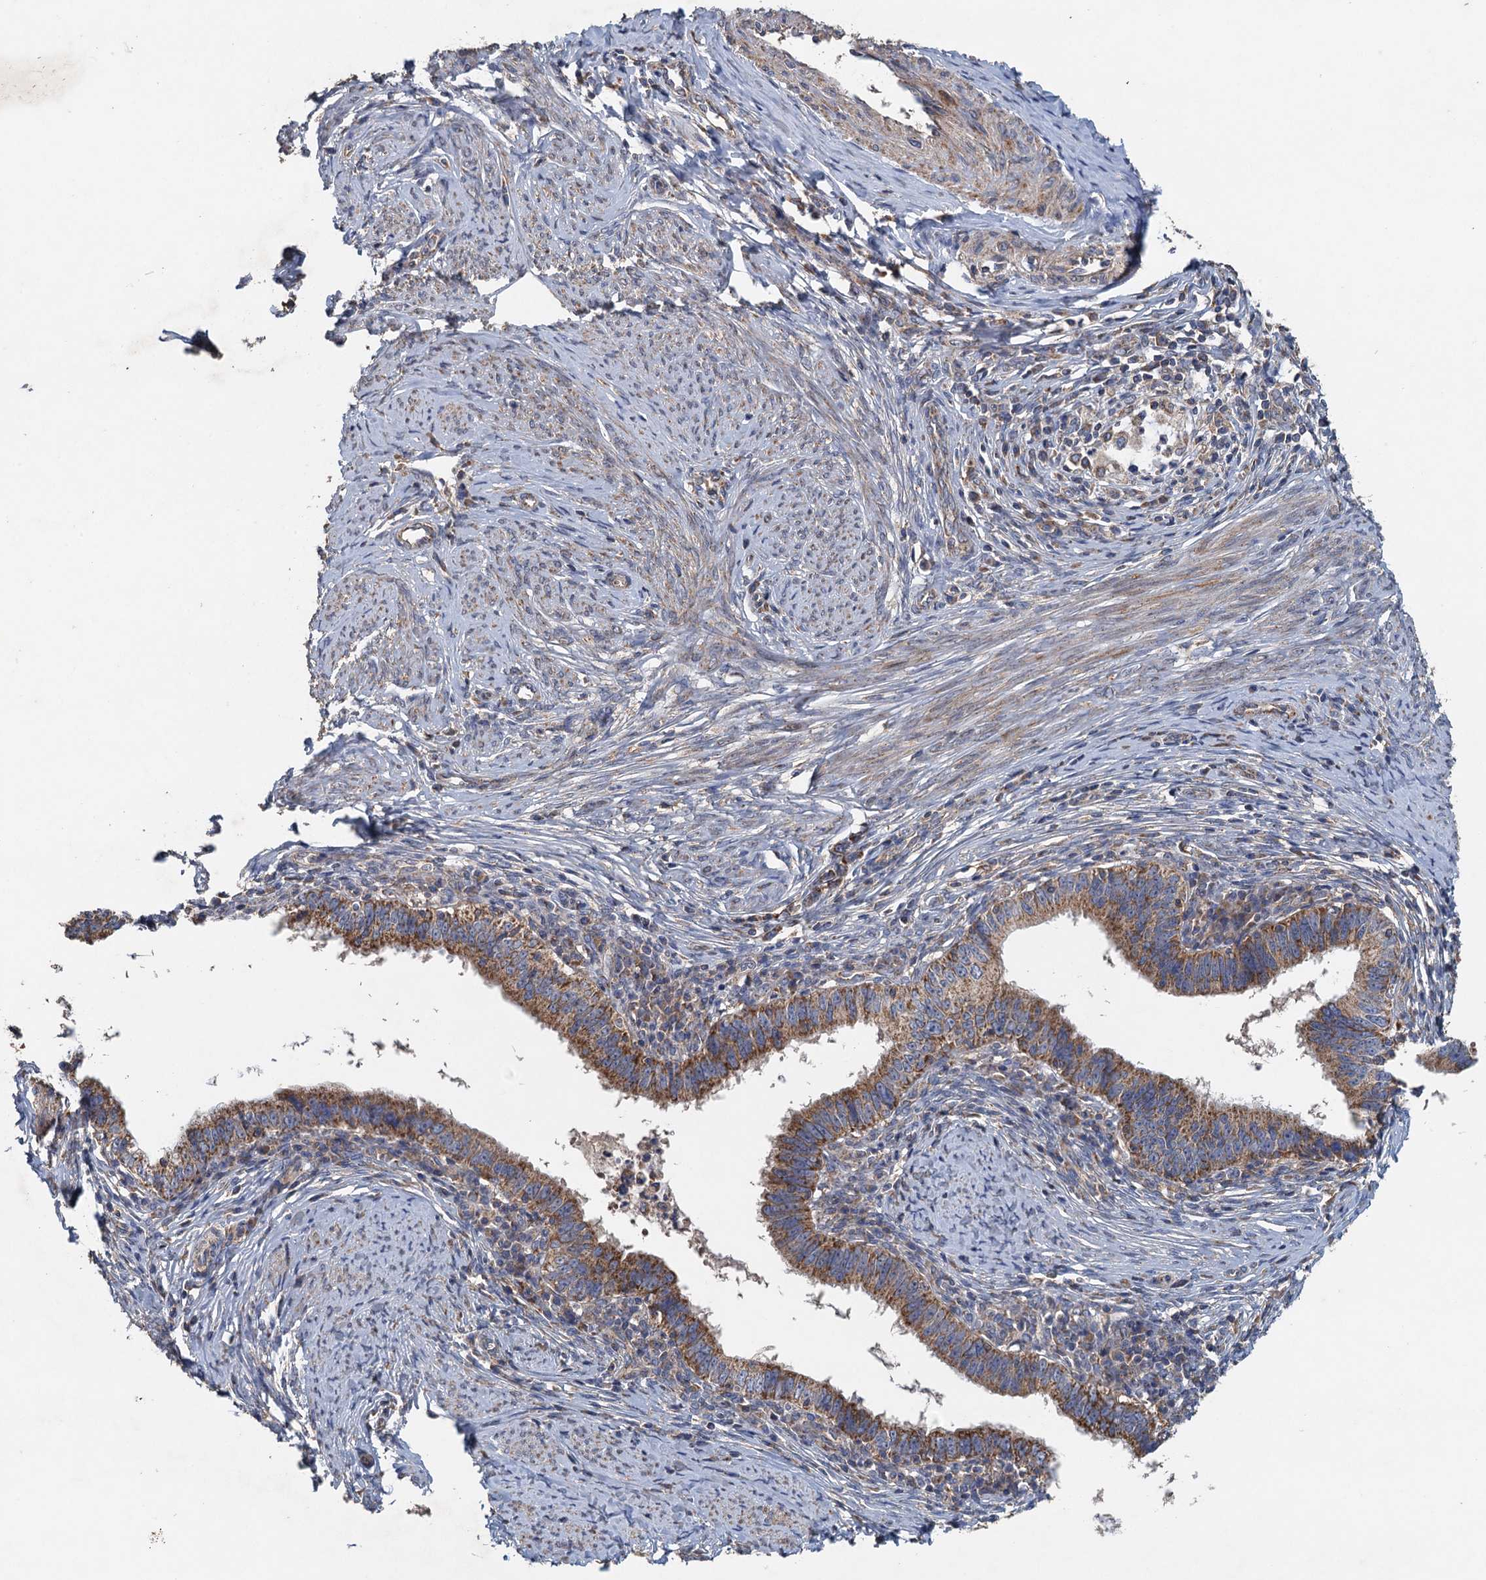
{"staining": {"intensity": "moderate", "quantity": ">75%", "location": "cytoplasmic/membranous"}, "tissue": "cervical cancer", "cell_type": "Tumor cells", "image_type": "cancer", "snomed": [{"axis": "morphology", "description": "Adenocarcinoma, NOS"}, {"axis": "topography", "description": "Cervix"}], "caption": "IHC of human adenocarcinoma (cervical) displays medium levels of moderate cytoplasmic/membranous expression in about >75% of tumor cells.", "gene": "BCS1L", "patient": {"sex": "female", "age": 36}}